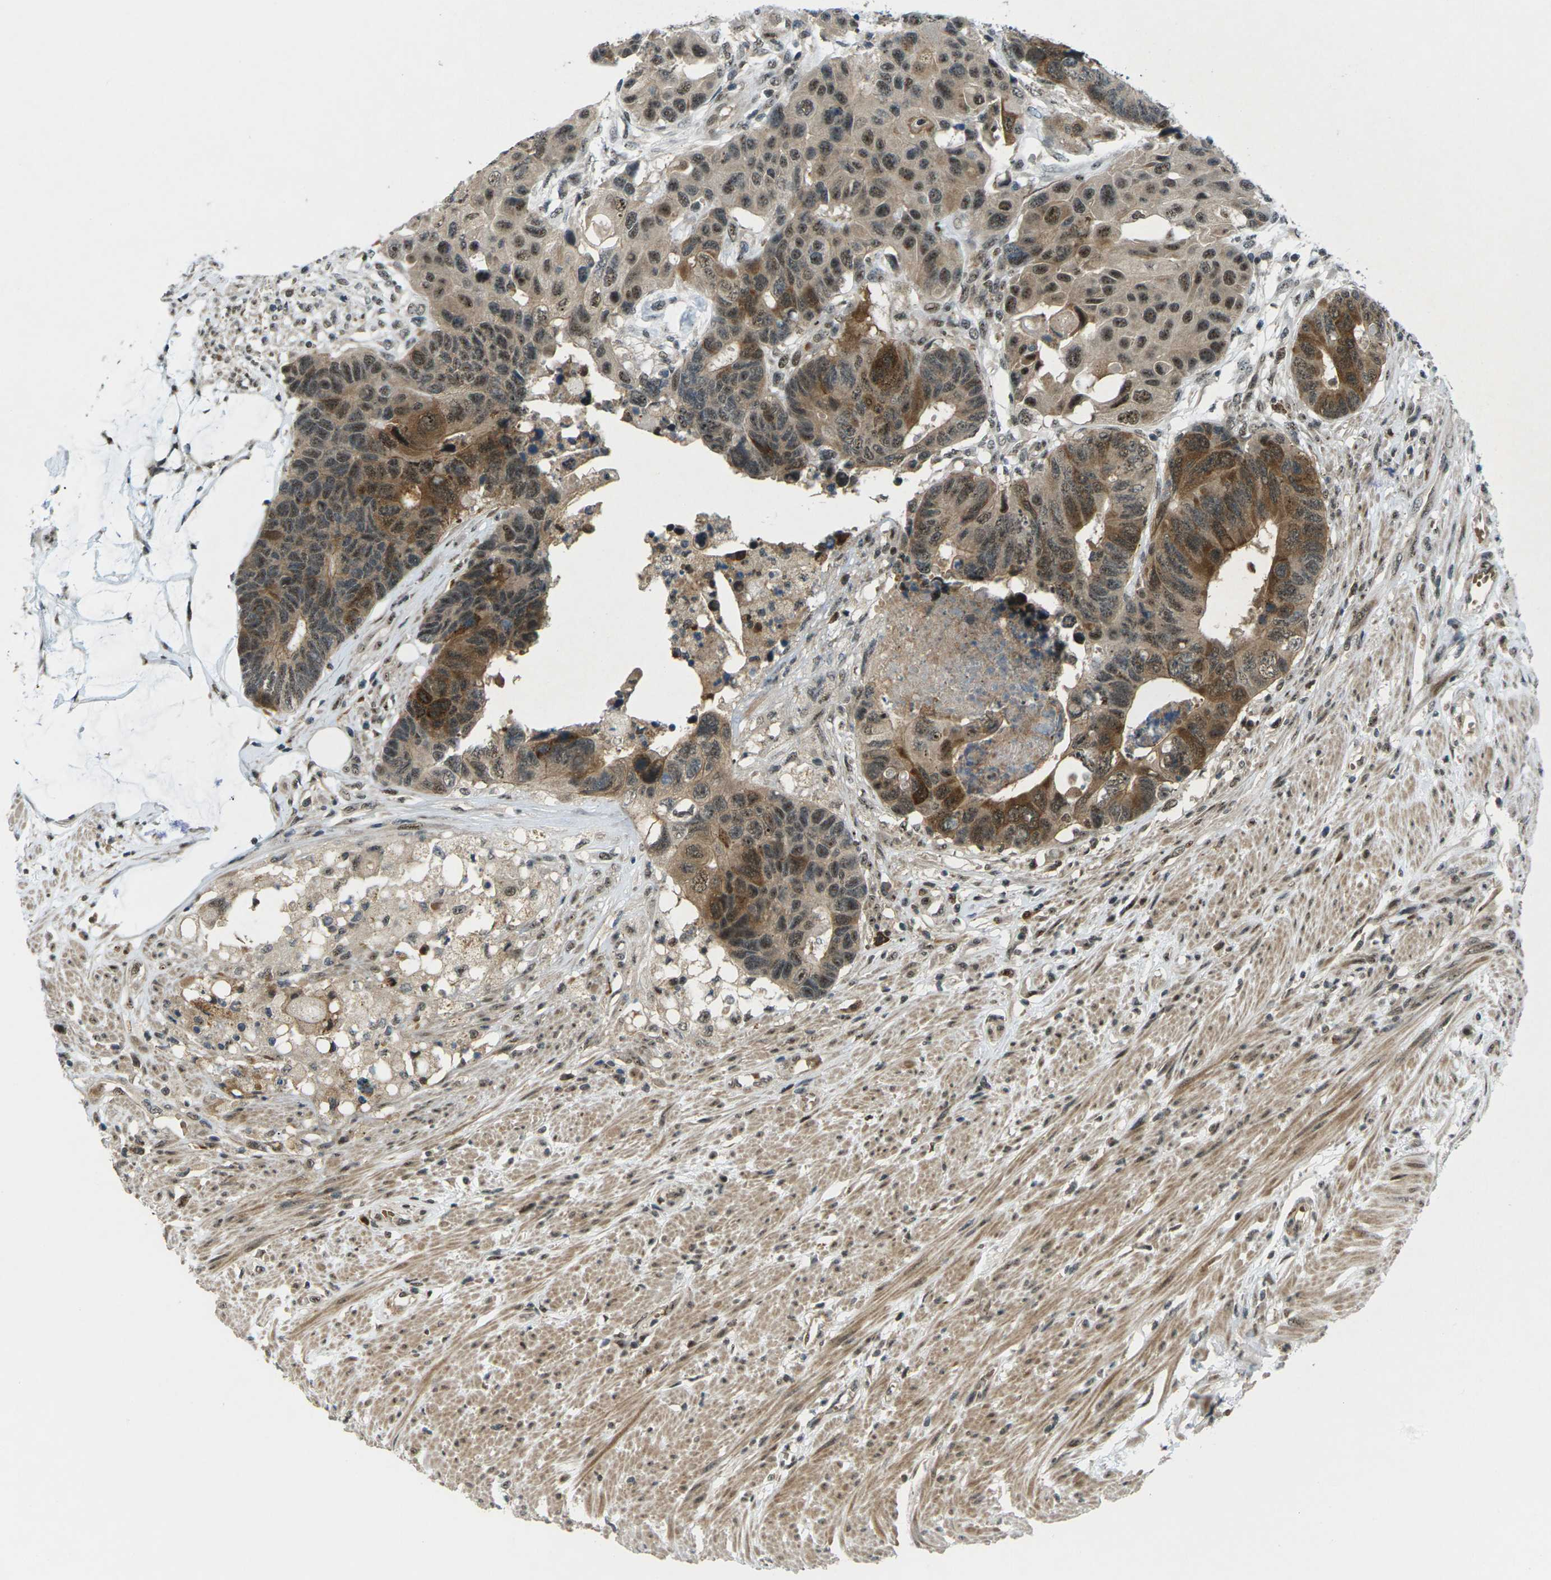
{"staining": {"intensity": "moderate", "quantity": ">75%", "location": "cytoplasmic/membranous,nuclear"}, "tissue": "colorectal cancer", "cell_type": "Tumor cells", "image_type": "cancer", "snomed": [{"axis": "morphology", "description": "Adenocarcinoma, NOS"}, {"axis": "topography", "description": "Rectum"}], "caption": "Colorectal cancer stained with a brown dye exhibits moderate cytoplasmic/membranous and nuclear positive expression in approximately >75% of tumor cells.", "gene": "UBE2S", "patient": {"sex": "male", "age": 51}}